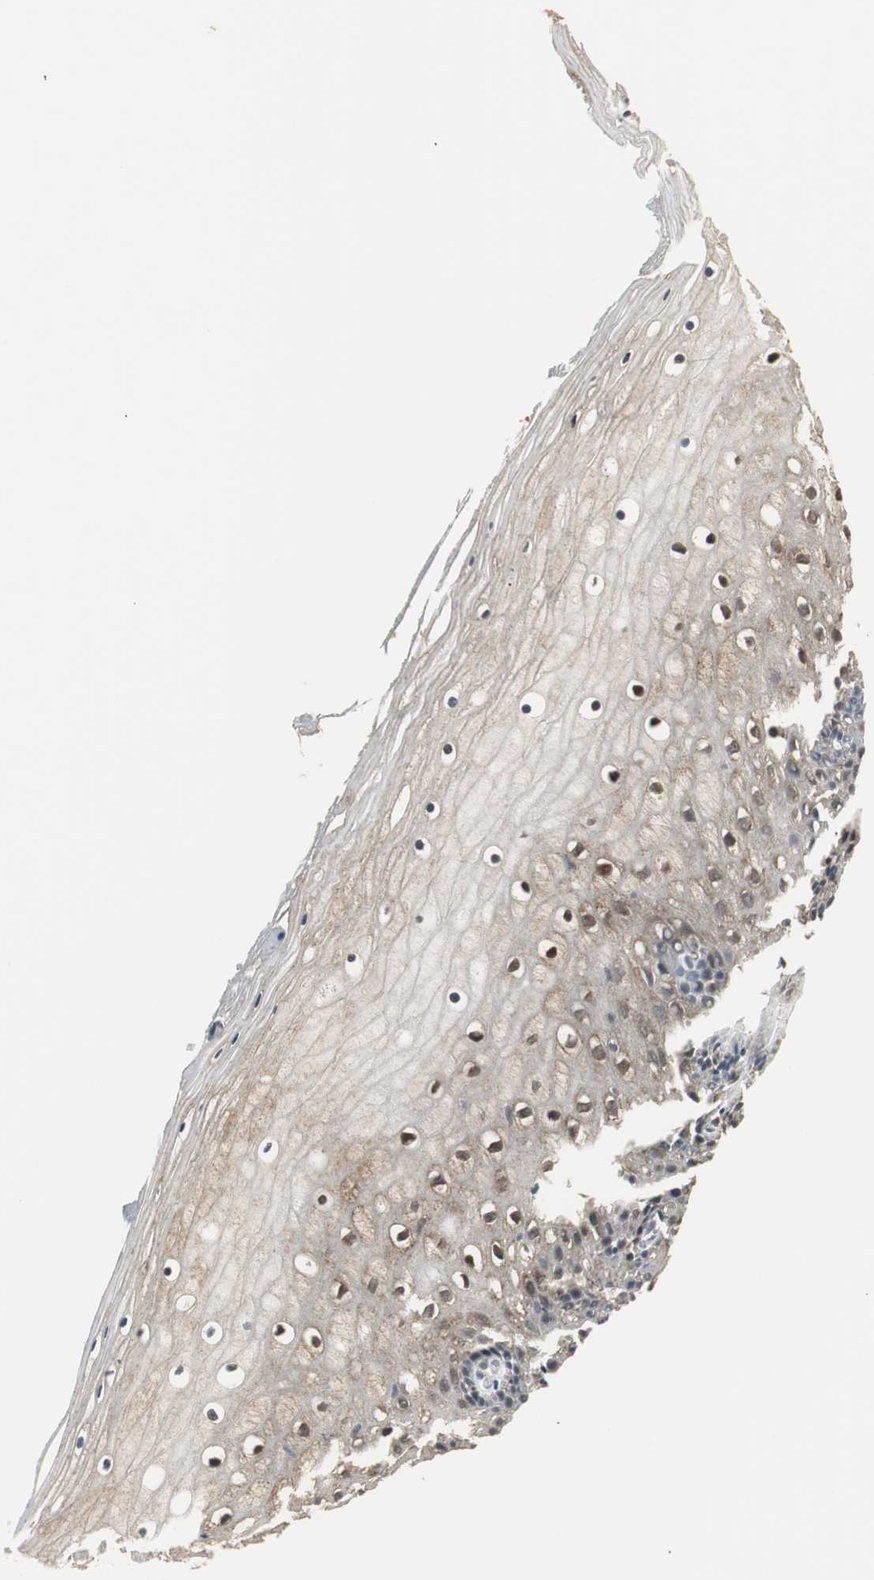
{"staining": {"intensity": "moderate", "quantity": ">75%", "location": "cytoplasmic/membranous,nuclear"}, "tissue": "vagina", "cell_type": "Squamous epithelial cells", "image_type": "normal", "snomed": [{"axis": "morphology", "description": "Normal tissue, NOS"}, {"axis": "topography", "description": "Vagina"}], "caption": "Brown immunohistochemical staining in benign human vagina shows moderate cytoplasmic/membranous,nuclear staining in about >75% of squamous epithelial cells.", "gene": "PLIN3", "patient": {"sex": "female", "age": 46}}